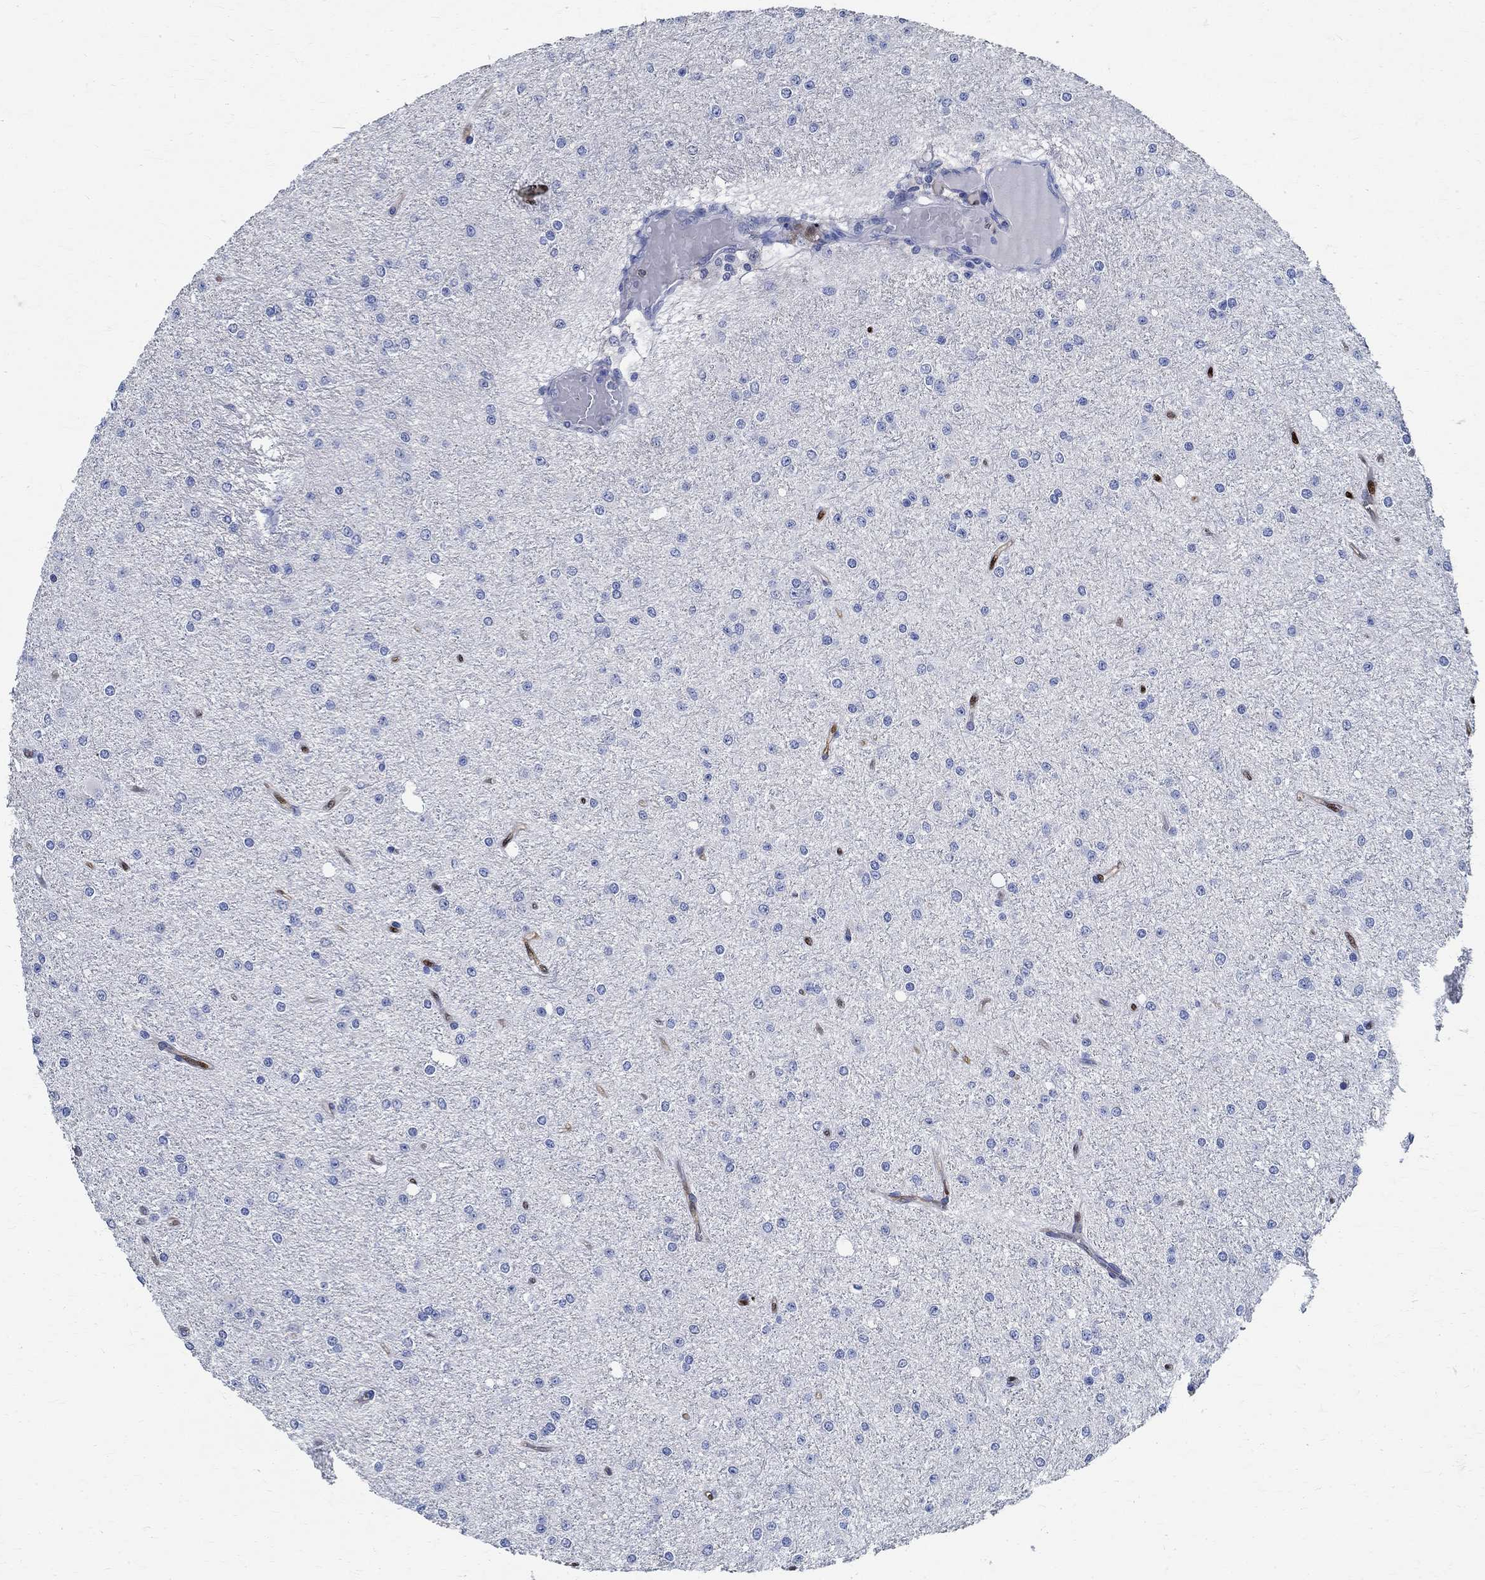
{"staining": {"intensity": "negative", "quantity": "none", "location": "none"}, "tissue": "glioma", "cell_type": "Tumor cells", "image_type": "cancer", "snomed": [{"axis": "morphology", "description": "Glioma, malignant, Low grade"}, {"axis": "topography", "description": "Brain"}], "caption": "Immunohistochemical staining of malignant low-grade glioma shows no significant expression in tumor cells.", "gene": "PRX", "patient": {"sex": "male", "age": 27}}